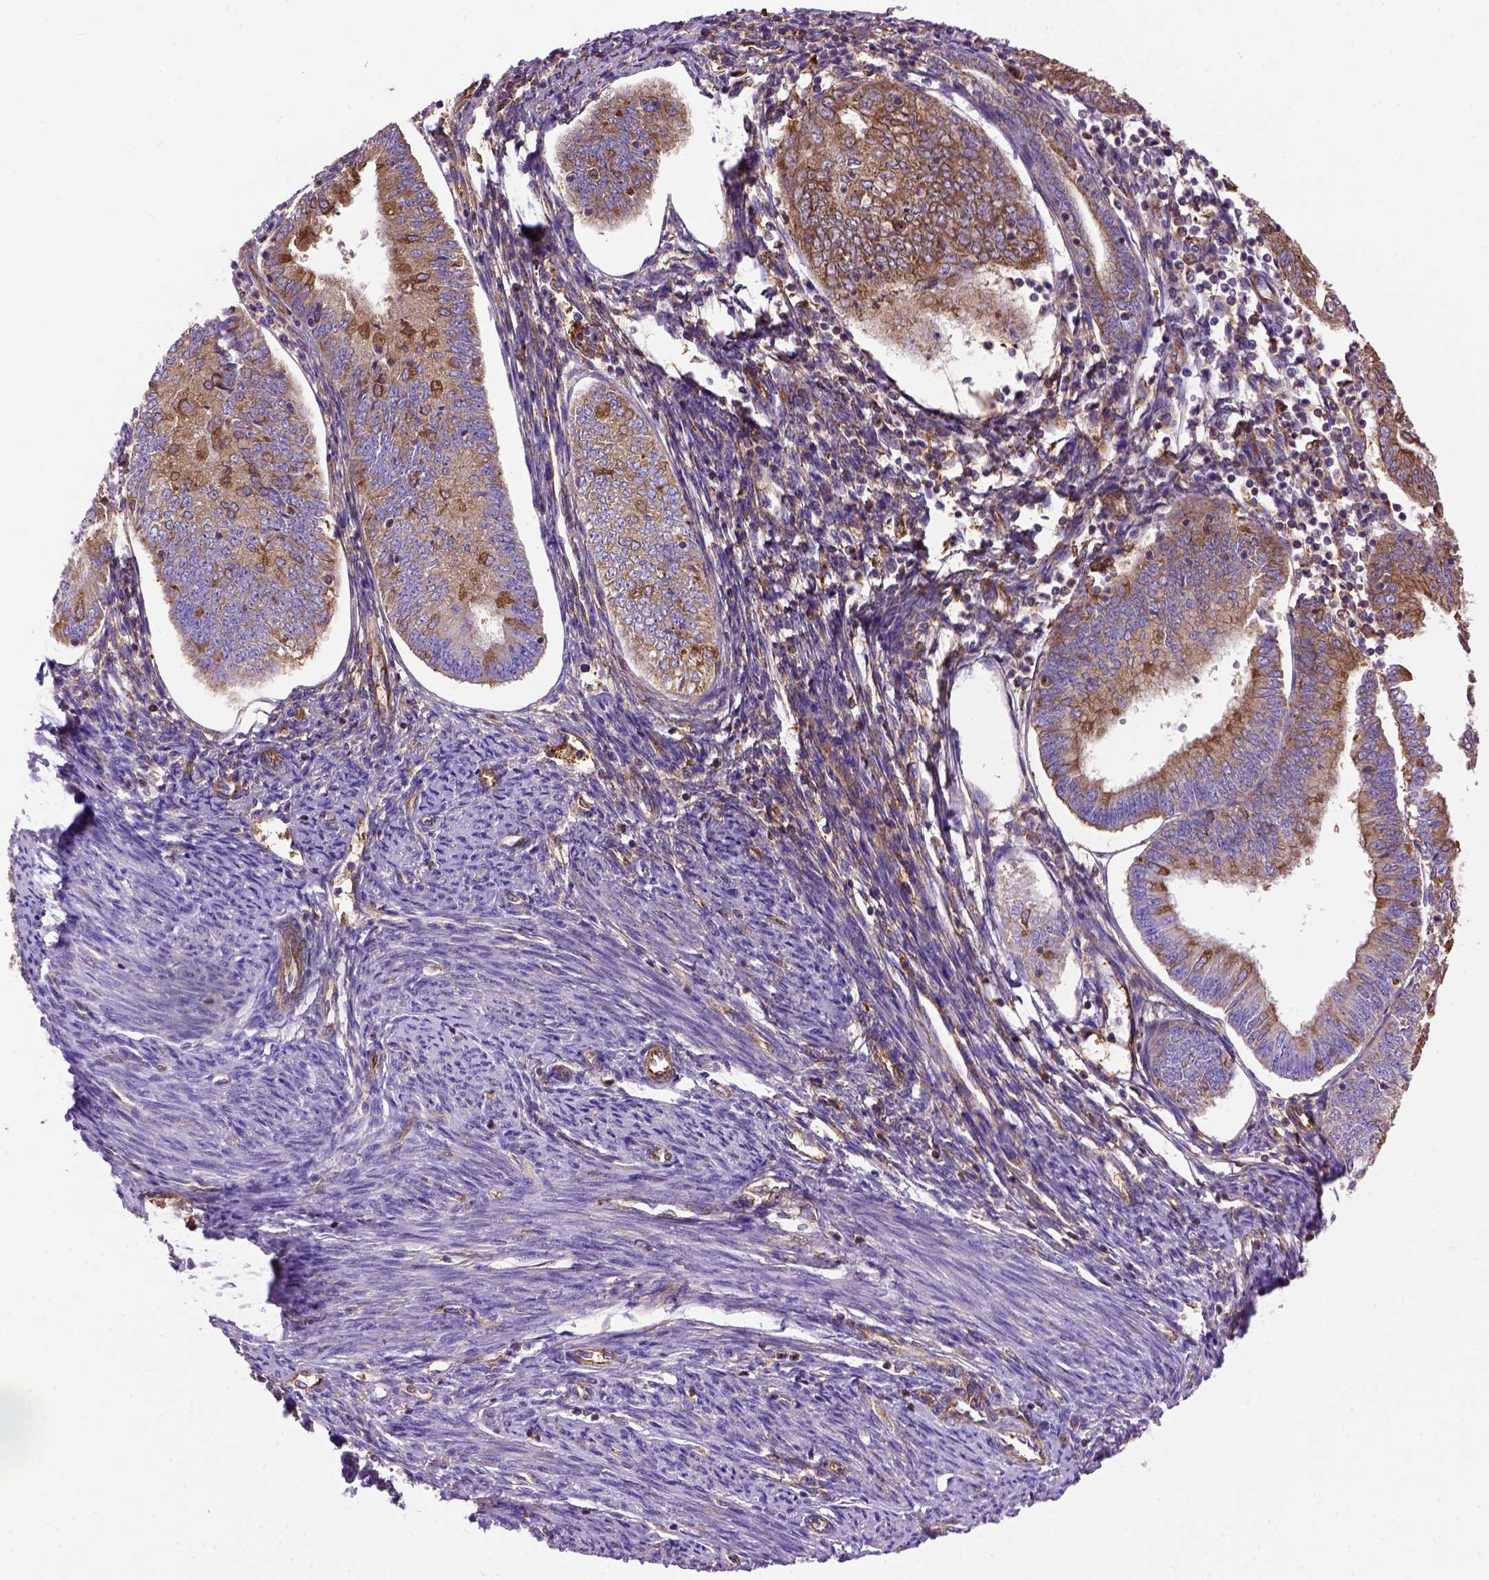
{"staining": {"intensity": "moderate", "quantity": ">75%", "location": "cytoplasmic/membranous"}, "tissue": "endometrial cancer", "cell_type": "Tumor cells", "image_type": "cancer", "snomed": [{"axis": "morphology", "description": "Adenocarcinoma, NOS"}, {"axis": "topography", "description": "Endometrium"}], "caption": "Protein analysis of endometrial cancer (adenocarcinoma) tissue shows moderate cytoplasmic/membranous staining in about >75% of tumor cells.", "gene": "MVP", "patient": {"sex": "female", "age": 55}}